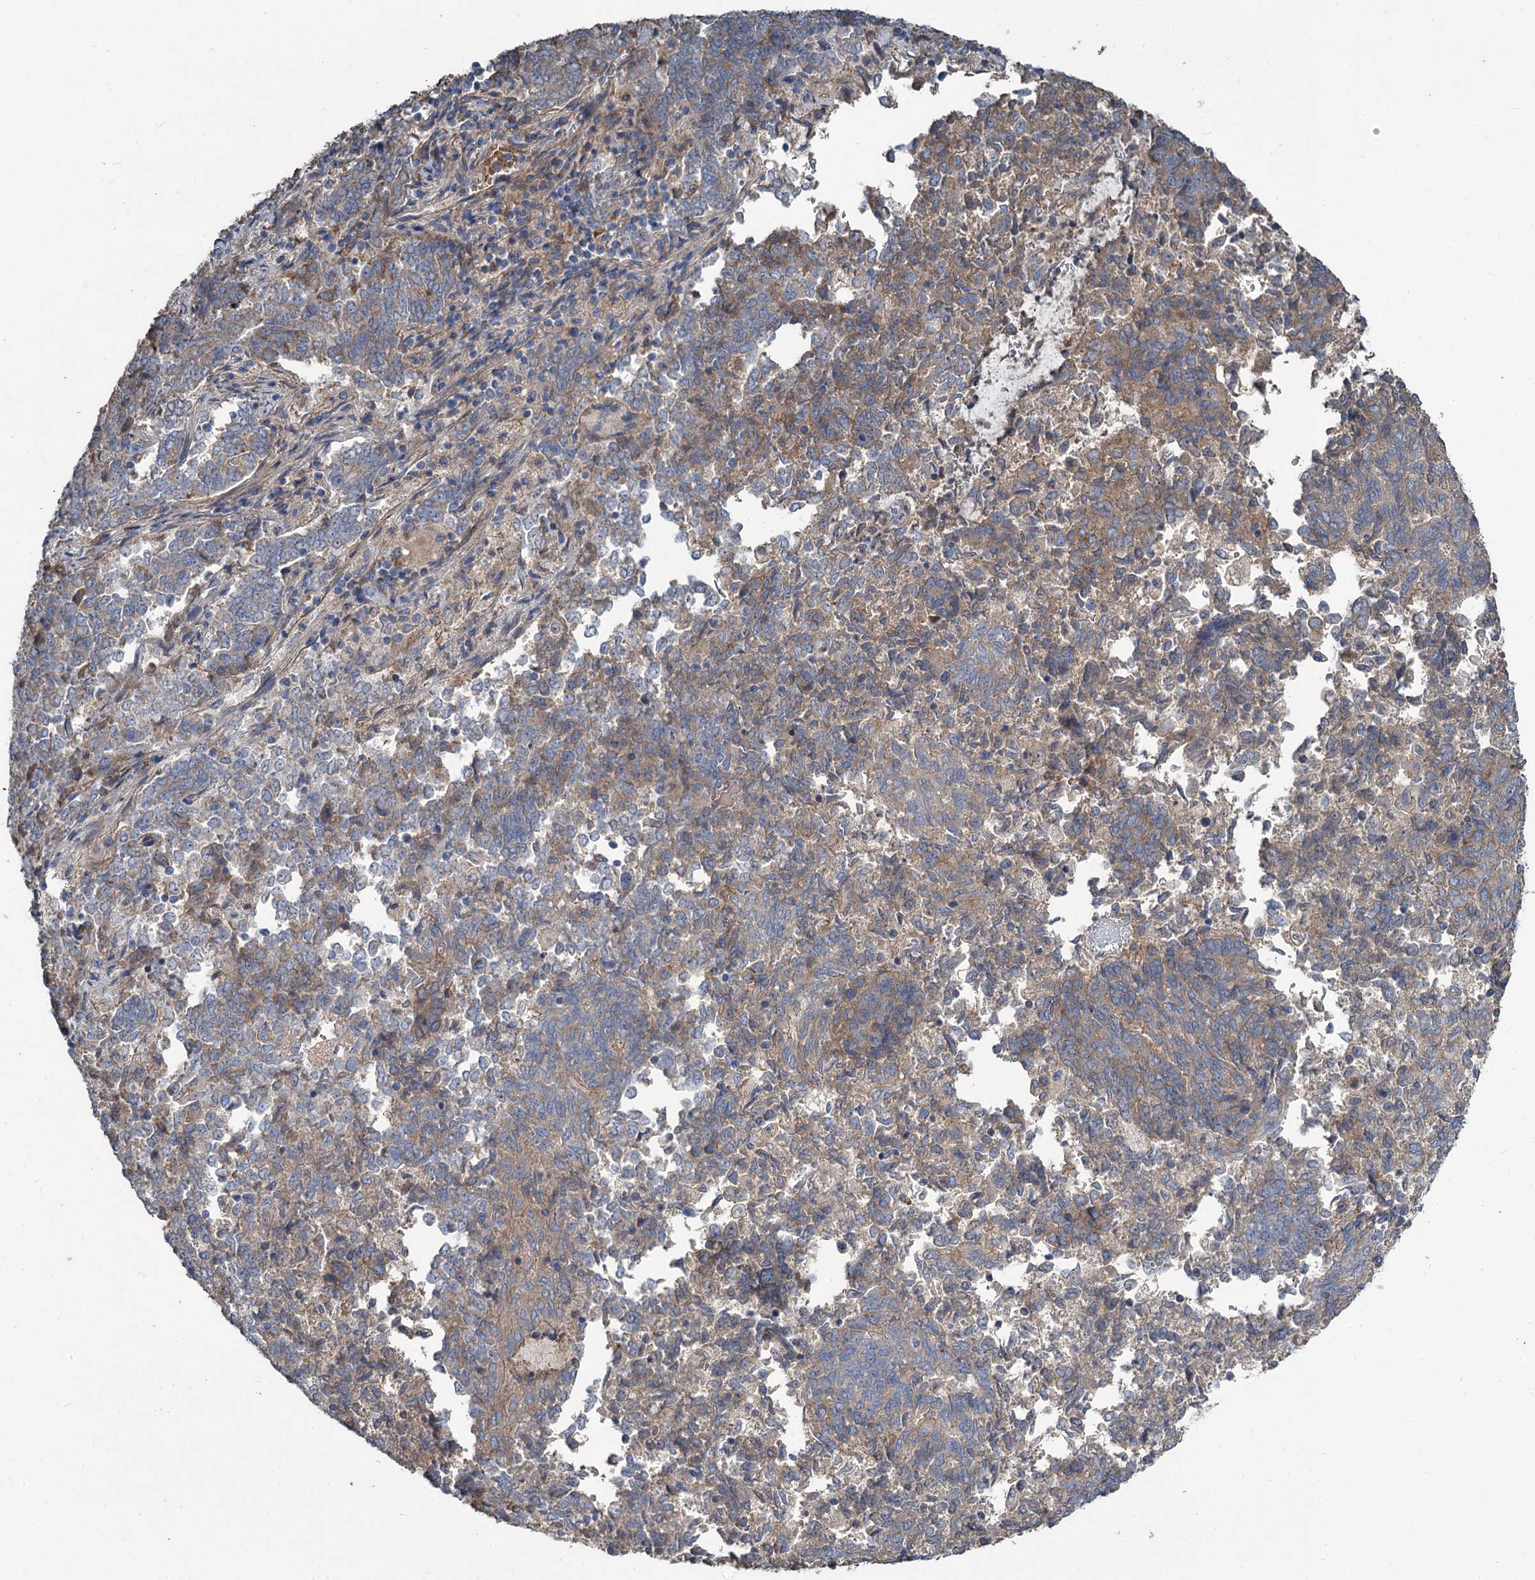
{"staining": {"intensity": "weak", "quantity": "25%-75%", "location": "cytoplasmic/membranous"}, "tissue": "endometrial cancer", "cell_type": "Tumor cells", "image_type": "cancer", "snomed": [{"axis": "morphology", "description": "Adenocarcinoma, NOS"}, {"axis": "topography", "description": "Endometrium"}], "caption": "High-power microscopy captured an immunohistochemistry image of endometrial cancer, revealing weak cytoplasmic/membranous staining in about 25%-75% of tumor cells. (DAB (3,3'-diaminobenzidine) = brown stain, brightfield microscopy at high magnification).", "gene": "URAD", "patient": {"sex": "female", "age": 80}}